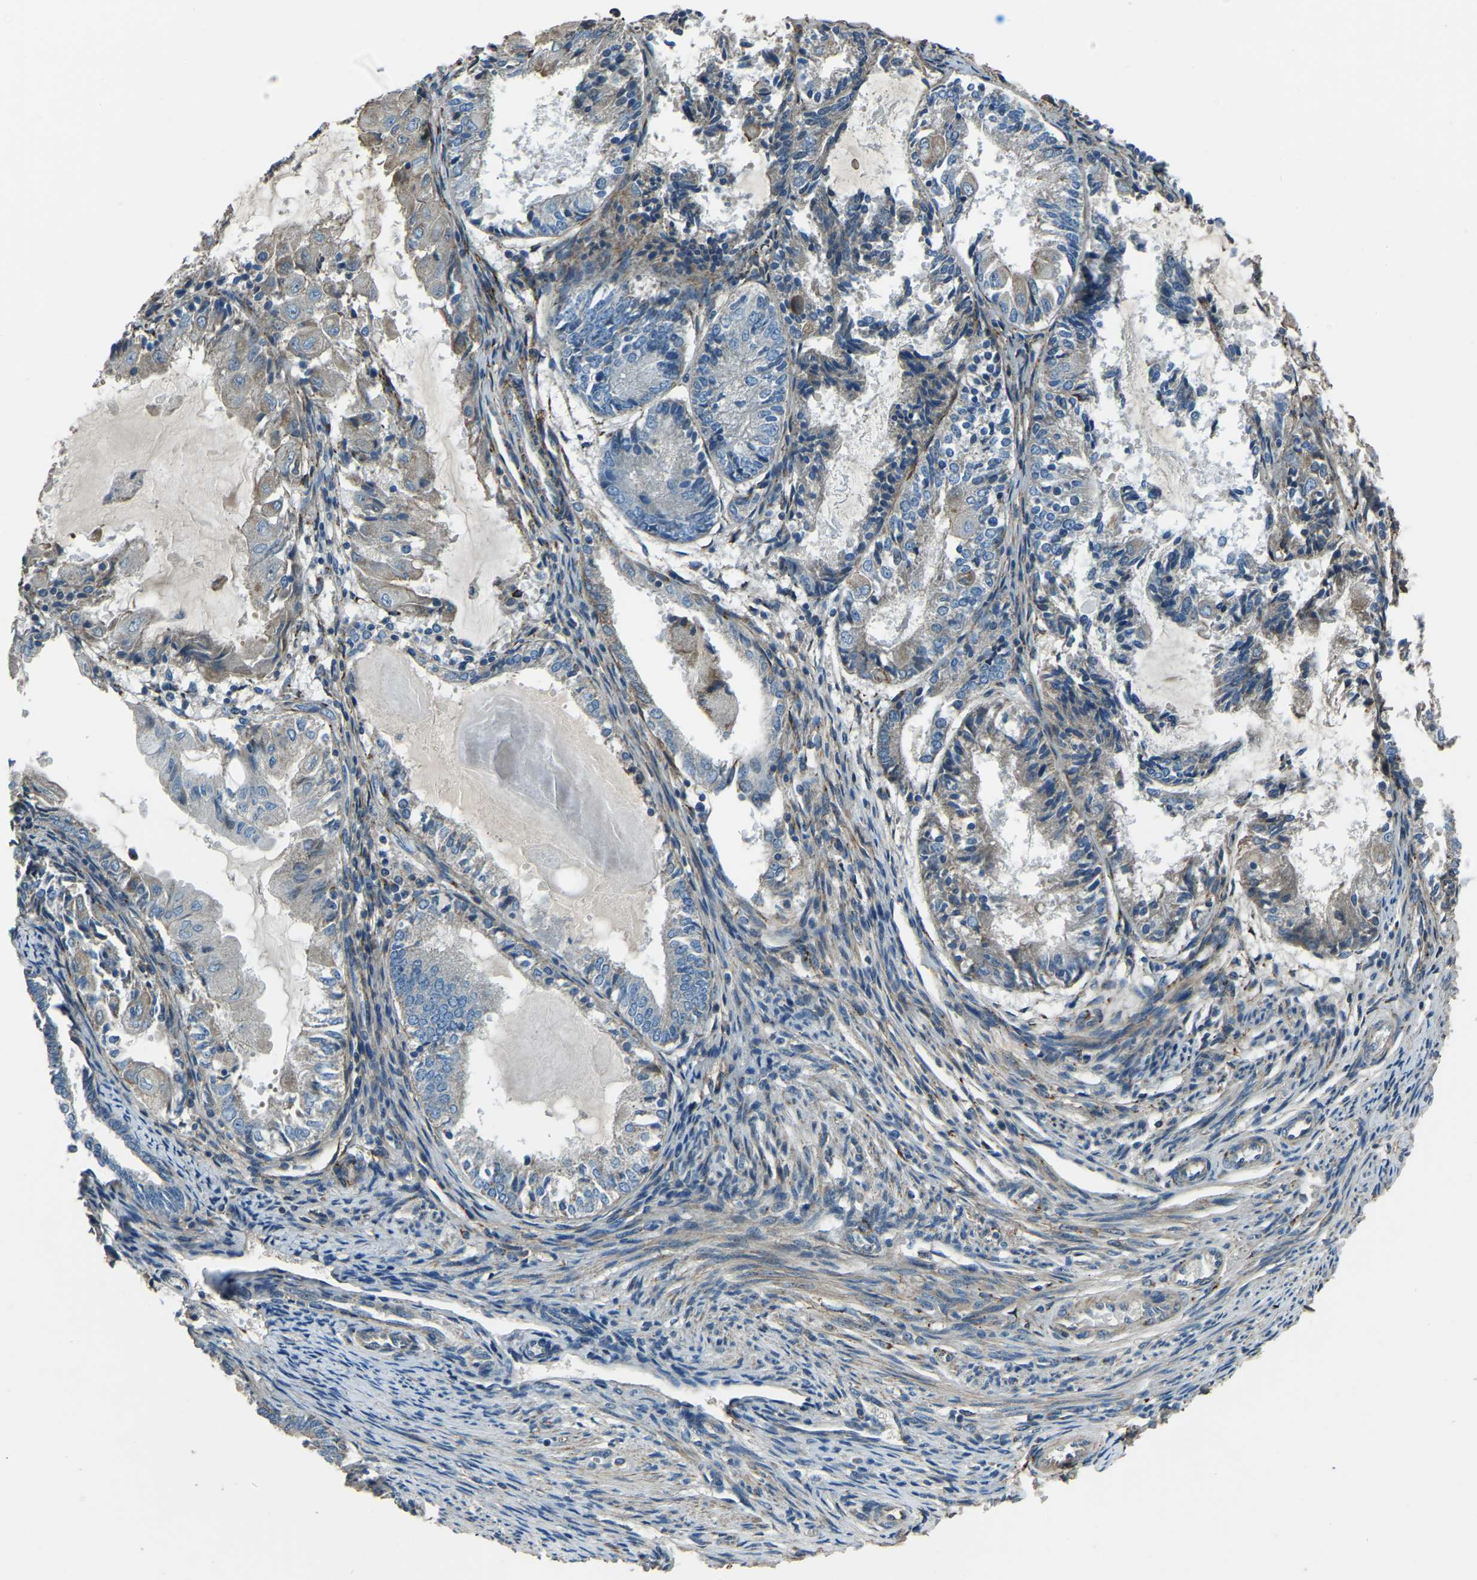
{"staining": {"intensity": "negative", "quantity": "none", "location": "none"}, "tissue": "endometrial cancer", "cell_type": "Tumor cells", "image_type": "cancer", "snomed": [{"axis": "morphology", "description": "Adenocarcinoma, NOS"}, {"axis": "topography", "description": "Endometrium"}], "caption": "Tumor cells show no significant expression in endometrial adenocarcinoma.", "gene": "COL3A1", "patient": {"sex": "female", "age": 81}}